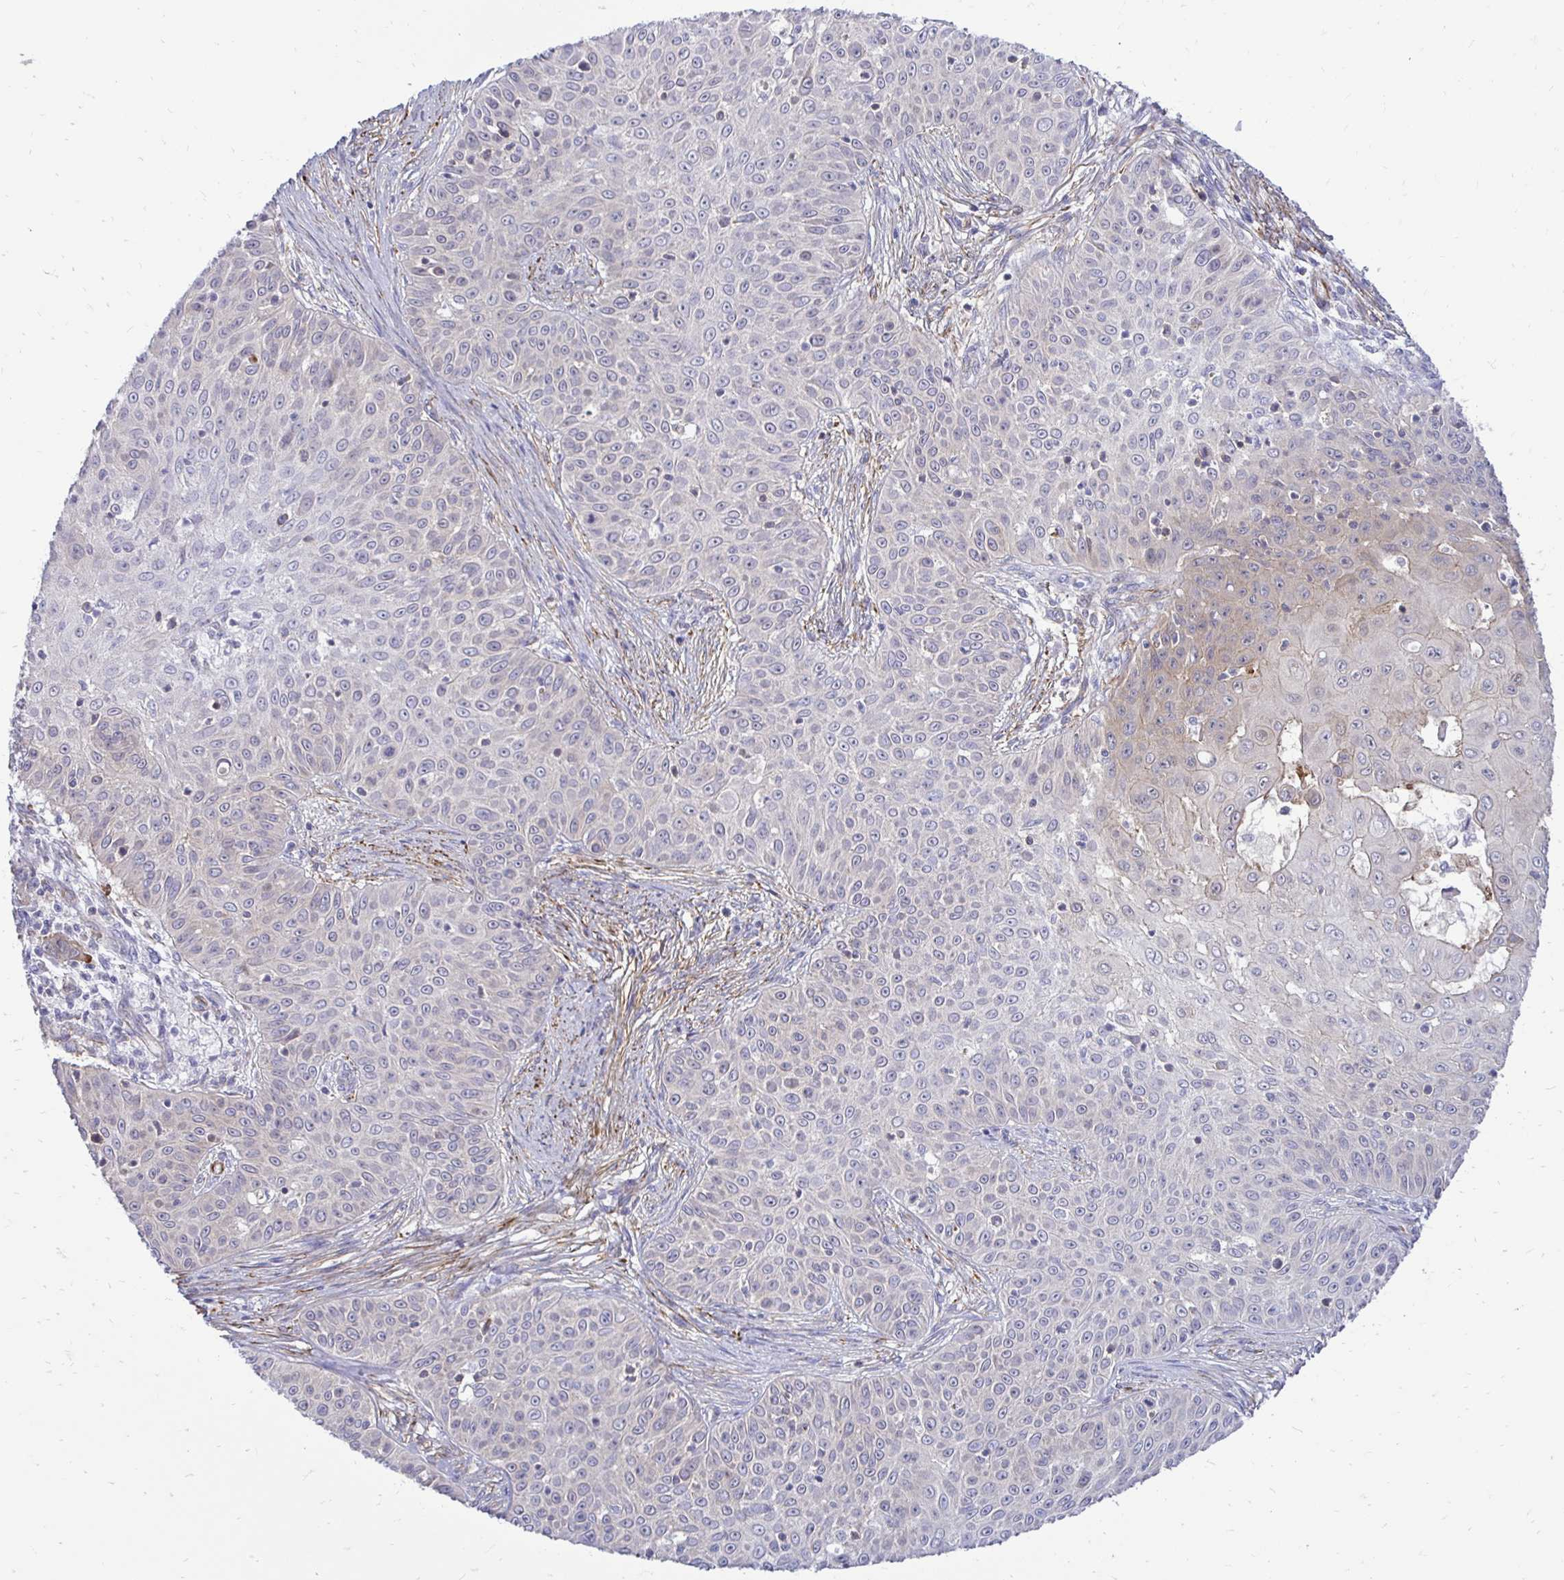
{"staining": {"intensity": "moderate", "quantity": "25%-75%", "location": "cytoplasmic/membranous"}, "tissue": "skin cancer", "cell_type": "Tumor cells", "image_type": "cancer", "snomed": [{"axis": "morphology", "description": "Squamous cell carcinoma, NOS"}, {"axis": "topography", "description": "Skin"}], "caption": "A photomicrograph showing moderate cytoplasmic/membranous expression in about 25%-75% of tumor cells in skin squamous cell carcinoma, as visualized by brown immunohistochemical staining.", "gene": "CTPS1", "patient": {"sex": "male", "age": 82}}